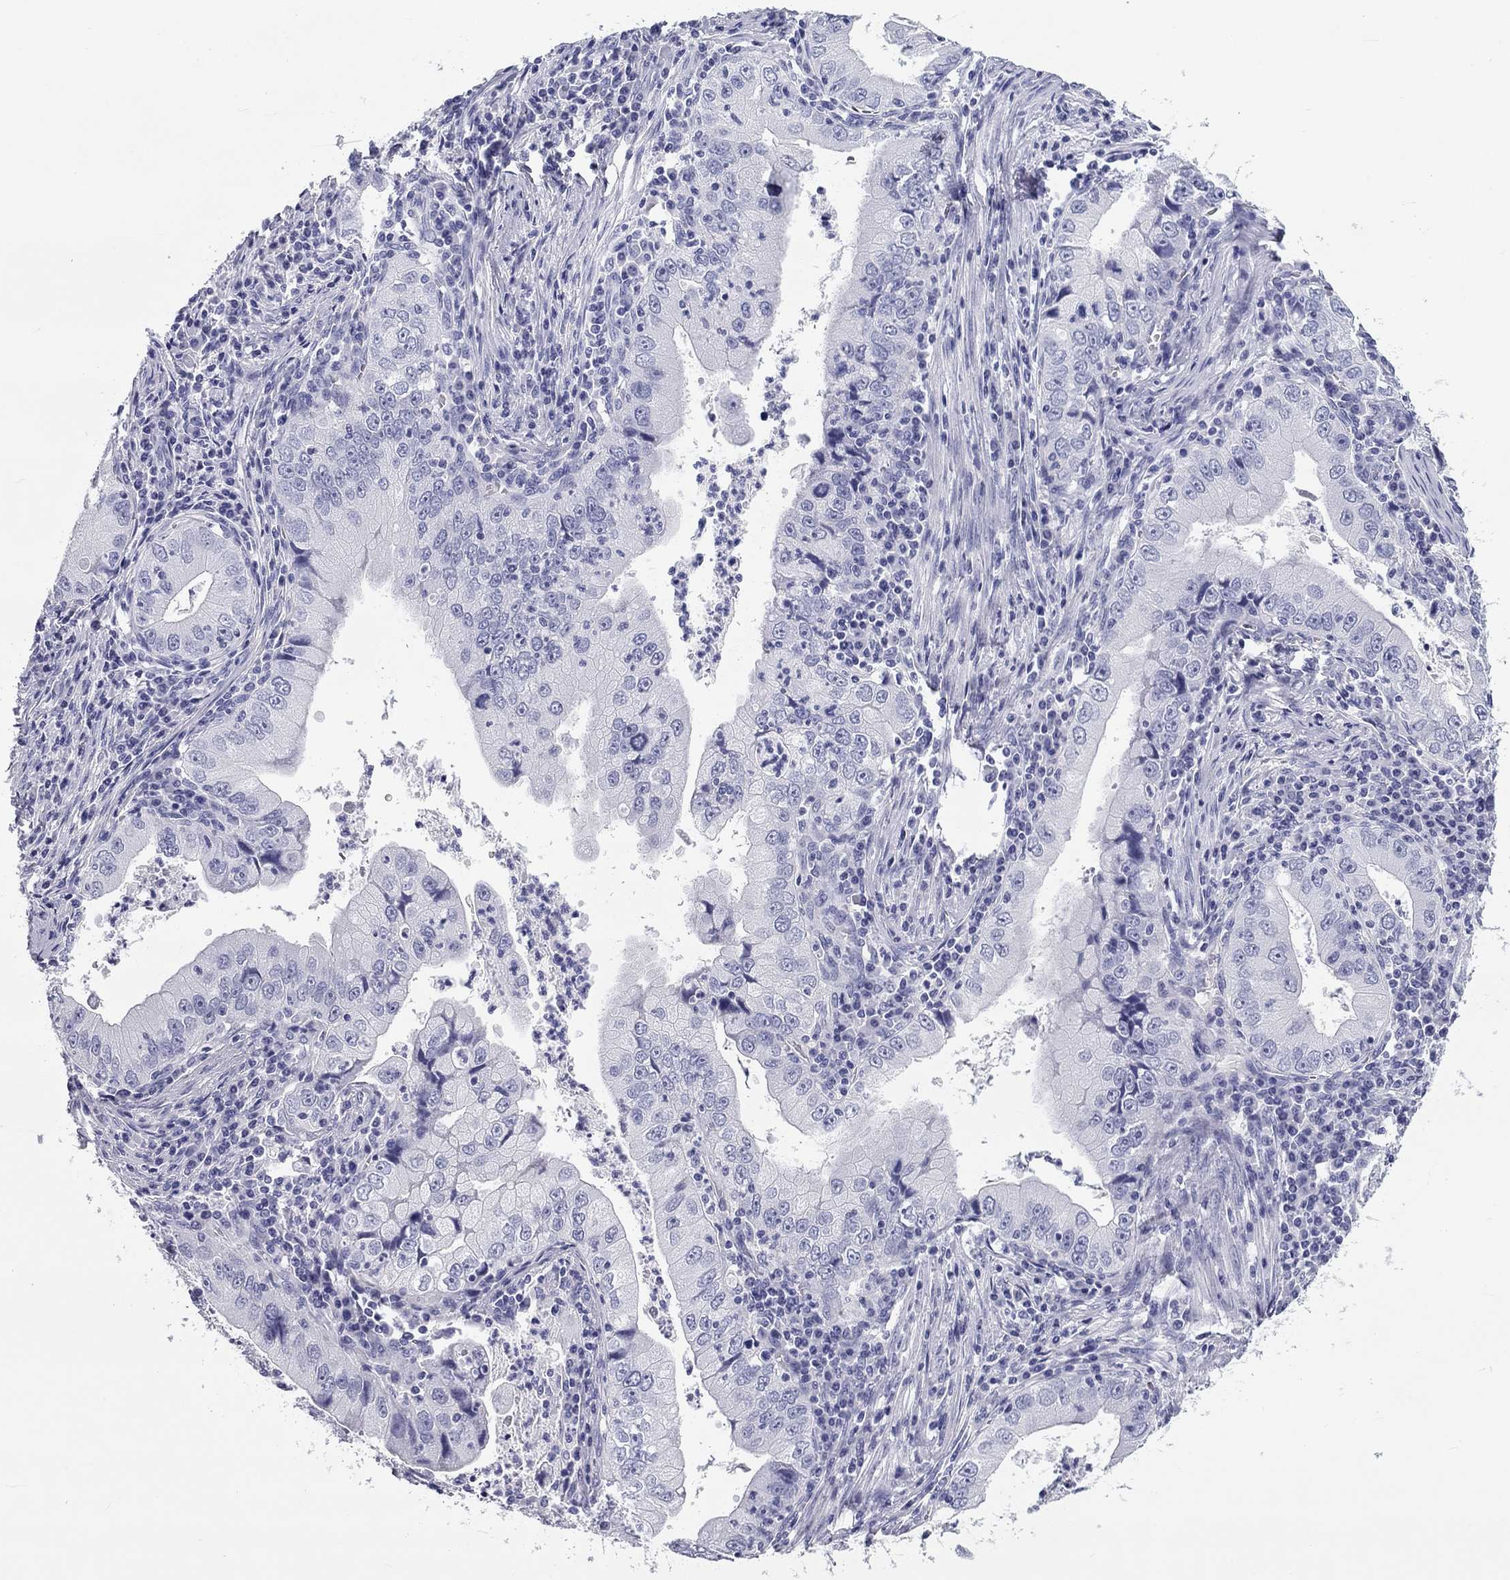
{"staining": {"intensity": "negative", "quantity": "none", "location": "none"}, "tissue": "stomach cancer", "cell_type": "Tumor cells", "image_type": "cancer", "snomed": [{"axis": "morphology", "description": "Adenocarcinoma, NOS"}, {"axis": "topography", "description": "Stomach"}], "caption": "High magnification brightfield microscopy of adenocarcinoma (stomach) stained with DAB (brown) and counterstained with hematoxylin (blue): tumor cells show no significant staining.", "gene": "DNALI1", "patient": {"sex": "male", "age": 76}}